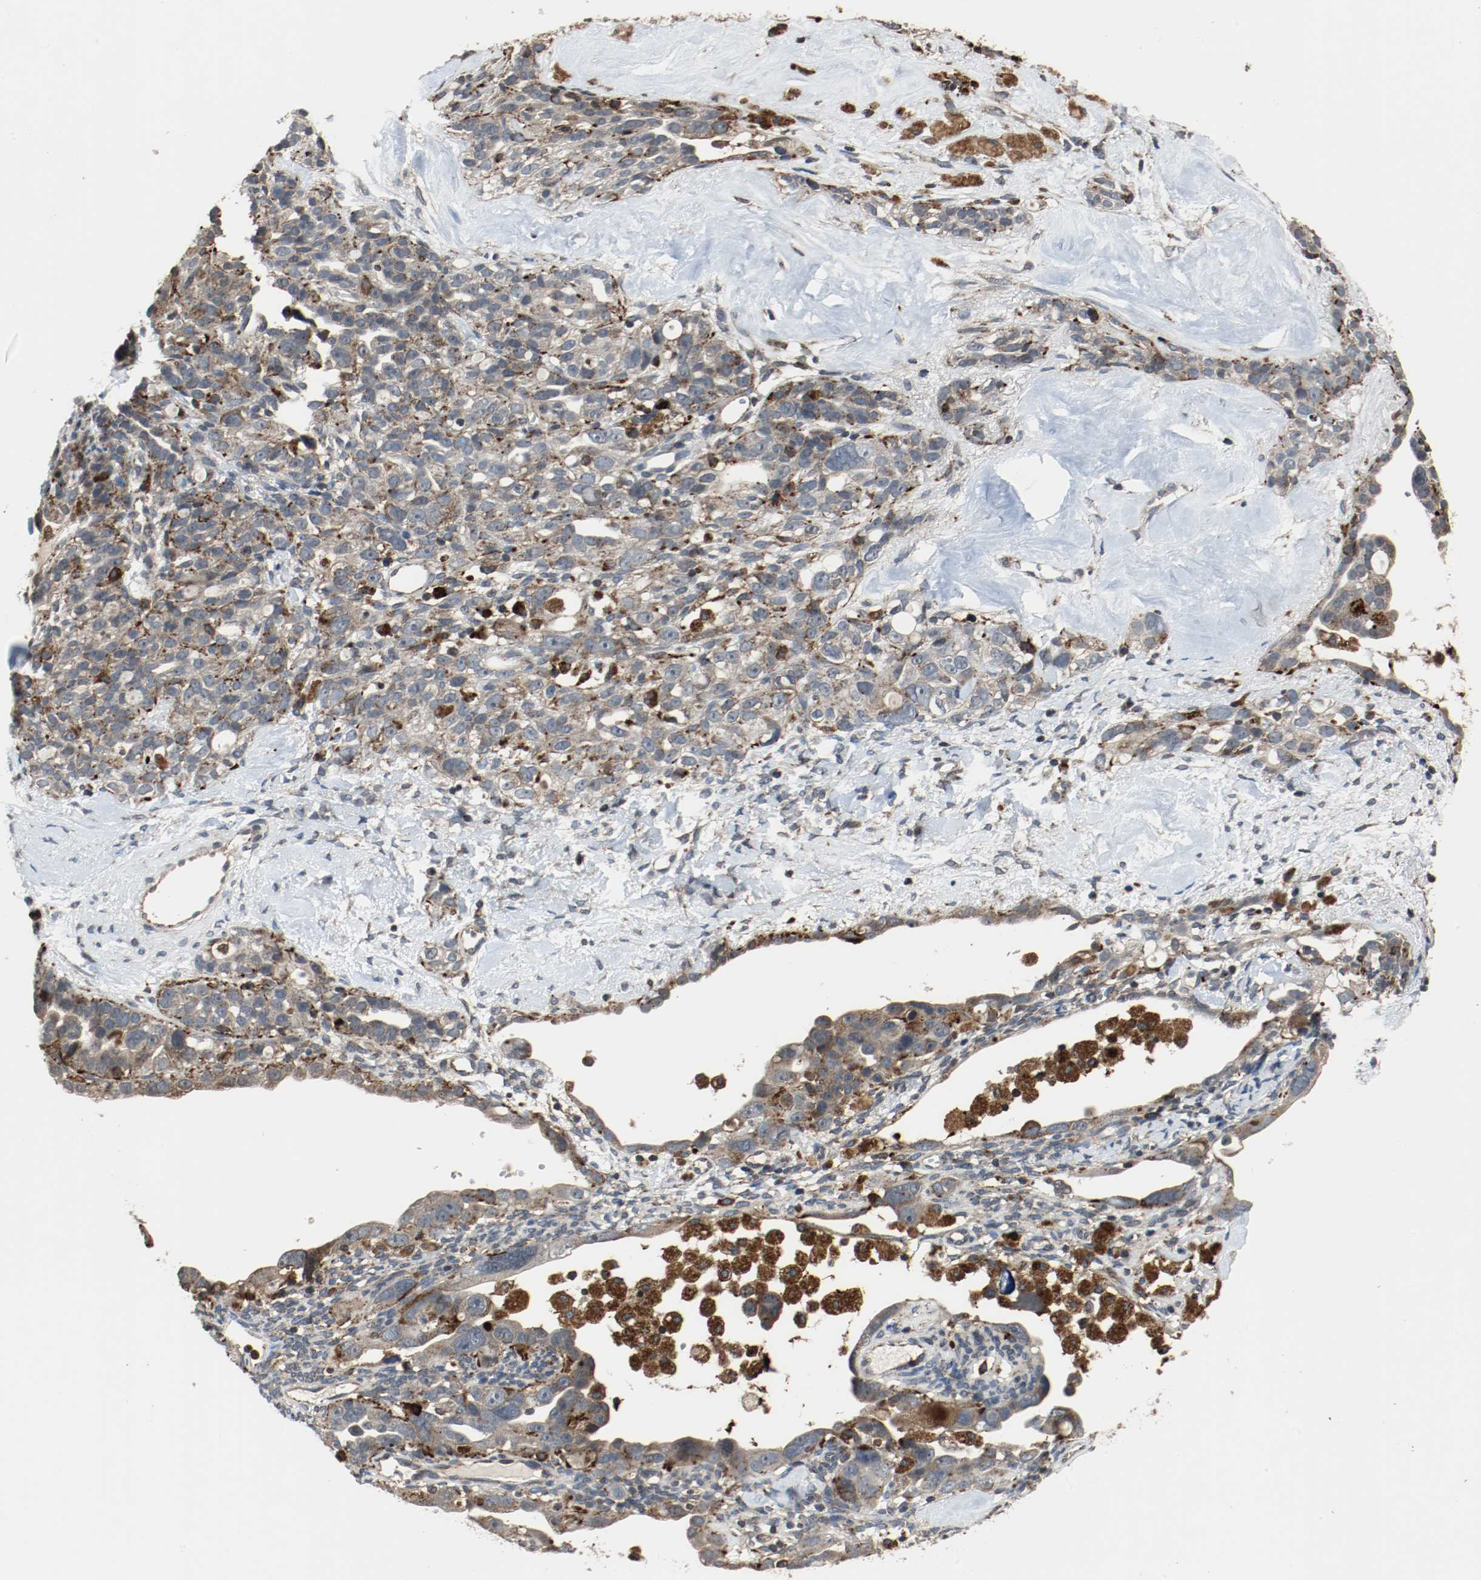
{"staining": {"intensity": "moderate", "quantity": ">75%", "location": "cytoplasmic/membranous"}, "tissue": "ovarian cancer", "cell_type": "Tumor cells", "image_type": "cancer", "snomed": [{"axis": "morphology", "description": "Cystadenocarcinoma, serous, NOS"}, {"axis": "topography", "description": "Ovary"}], "caption": "Immunohistochemical staining of ovarian serous cystadenocarcinoma displays medium levels of moderate cytoplasmic/membranous expression in about >75% of tumor cells. The protein is shown in brown color, while the nuclei are stained blue.", "gene": "LAMP2", "patient": {"sex": "female", "age": 66}}